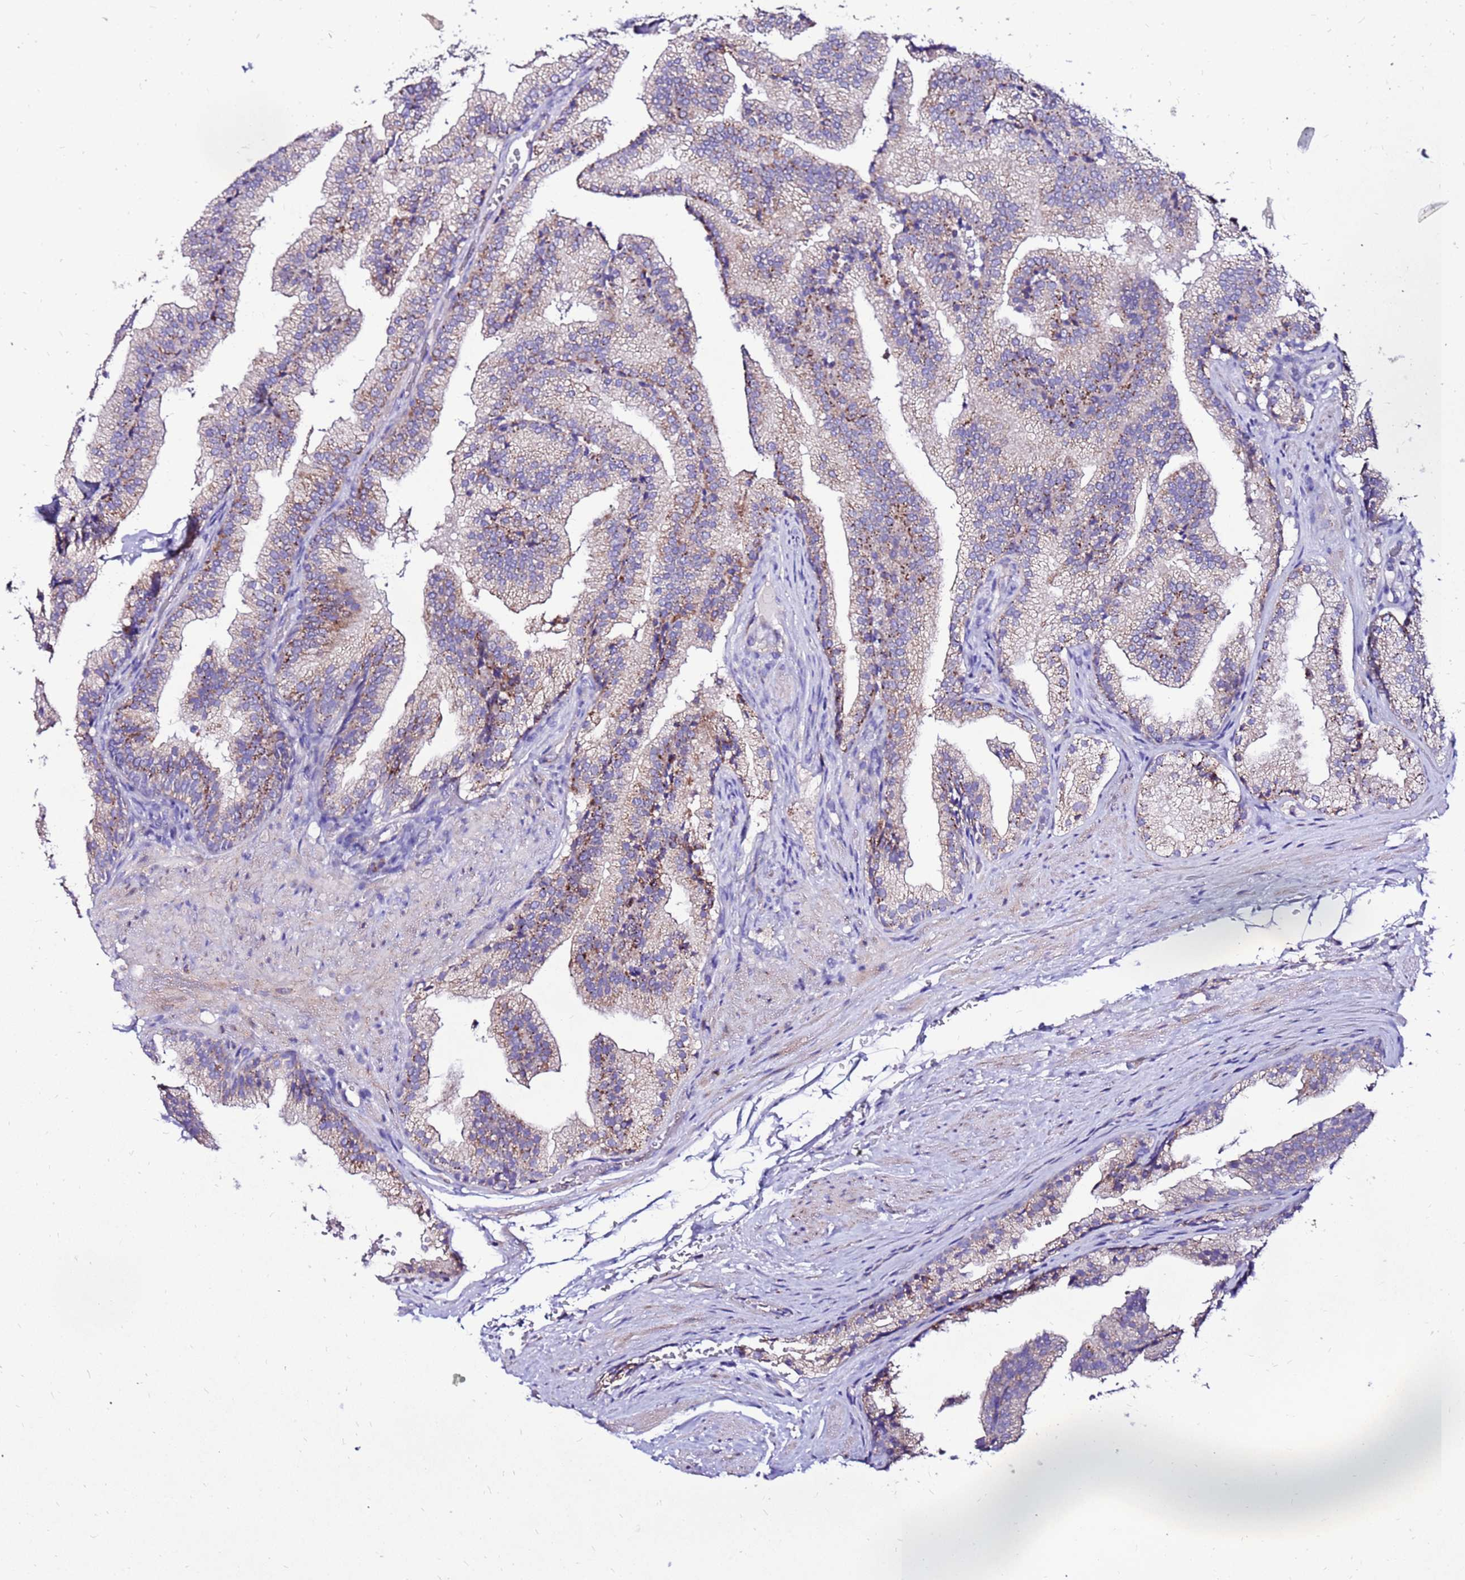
{"staining": {"intensity": "moderate", "quantity": "25%-75%", "location": "cytoplasmic/membranous"}, "tissue": "prostate", "cell_type": "Glandular cells", "image_type": "normal", "snomed": [{"axis": "morphology", "description": "Normal tissue, NOS"}, {"axis": "topography", "description": "Prostate"}], "caption": "About 25%-75% of glandular cells in unremarkable human prostate reveal moderate cytoplasmic/membranous protein positivity as visualized by brown immunohistochemical staining.", "gene": "TMEM106C", "patient": {"sex": "male", "age": 76}}